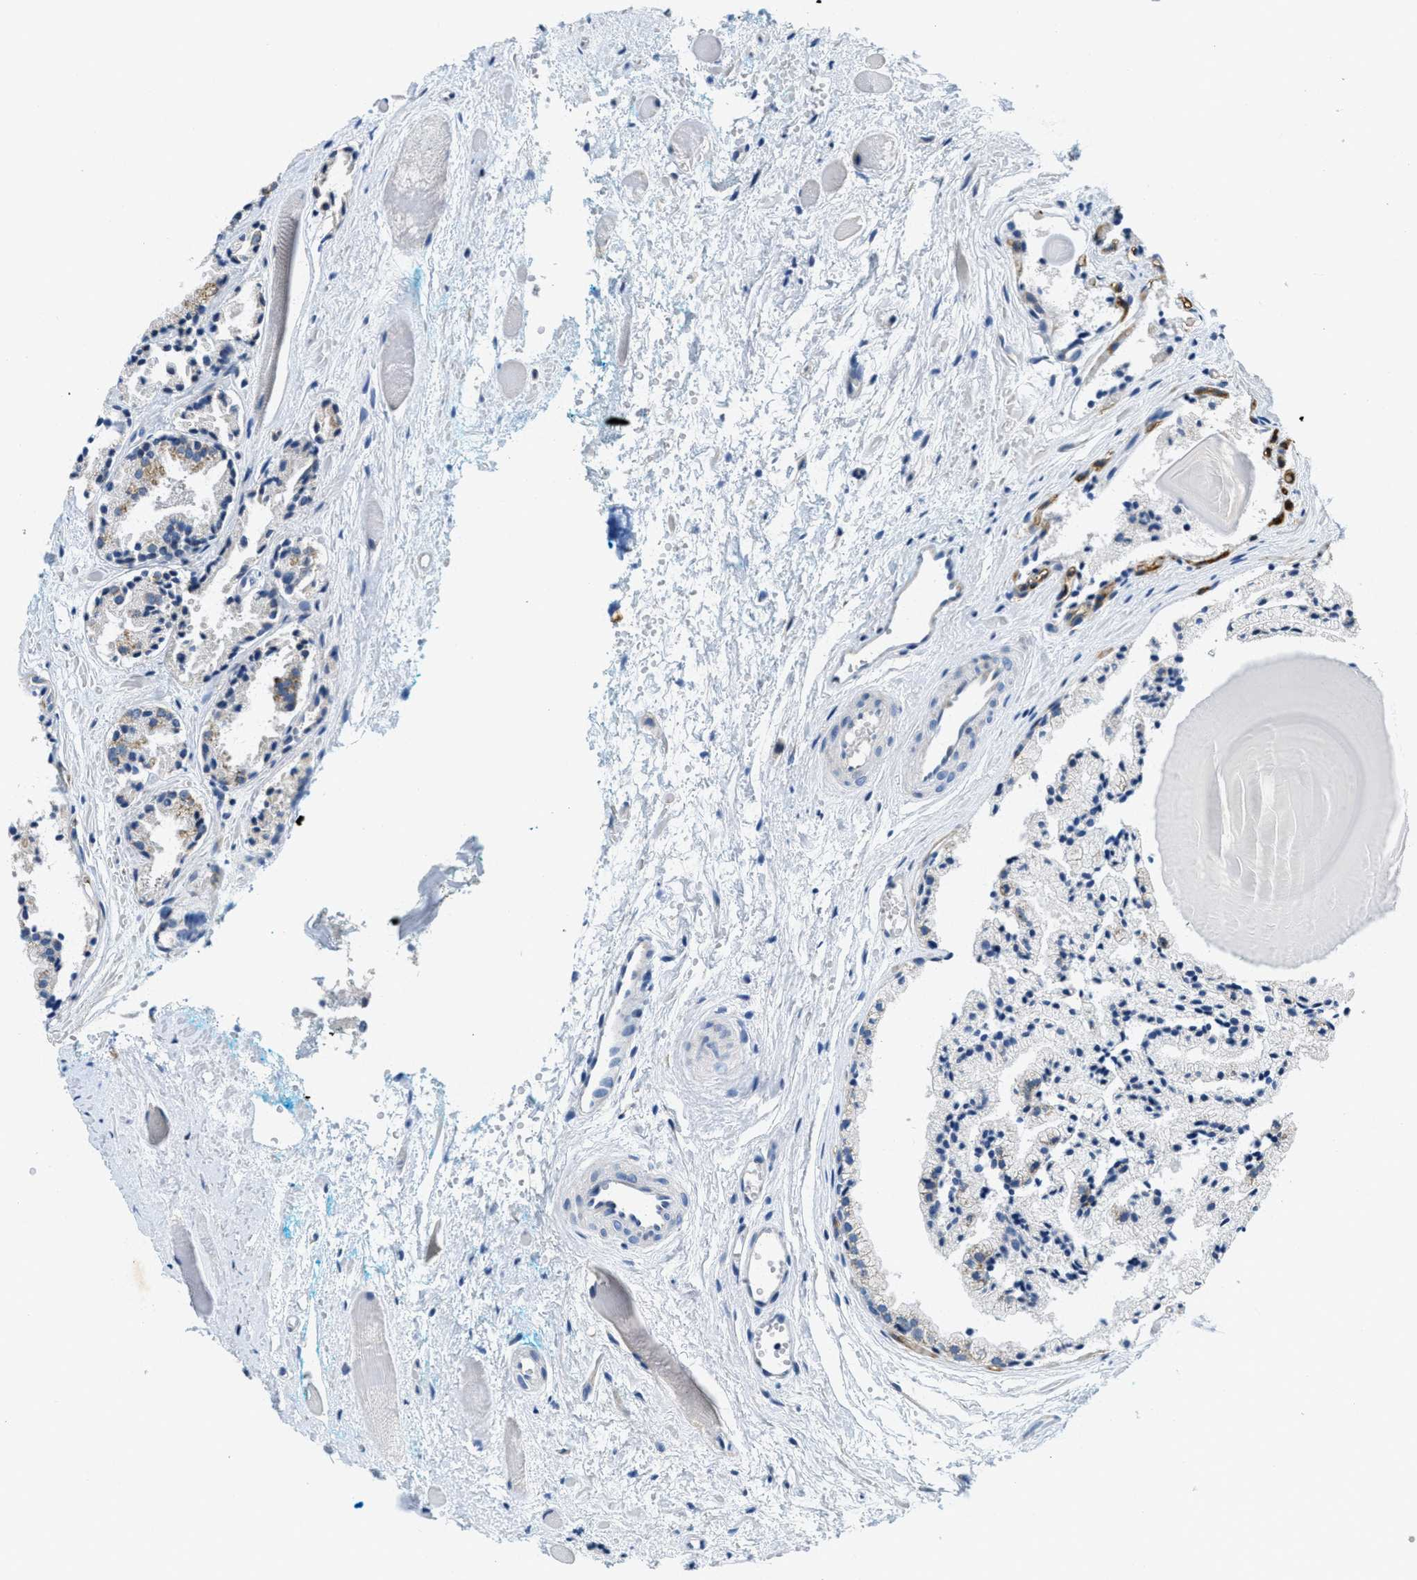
{"staining": {"intensity": "weak", "quantity": "<25%", "location": "cytoplasmic/membranous"}, "tissue": "prostate cancer", "cell_type": "Tumor cells", "image_type": "cancer", "snomed": [{"axis": "morphology", "description": "Adenocarcinoma, Low grade"}, {"axis": "topography", "description": "Prostate"}], "caption": "This micrograph is of prostate low-grade adenocarcinoma stained with immunohistochemistry (IHC) to label a protein in brown with the nuclei are counter-stained blue. There is no positivity in tumor cells.", "gene": "CA4", "patient": {"sex": "male", "age": 57}}